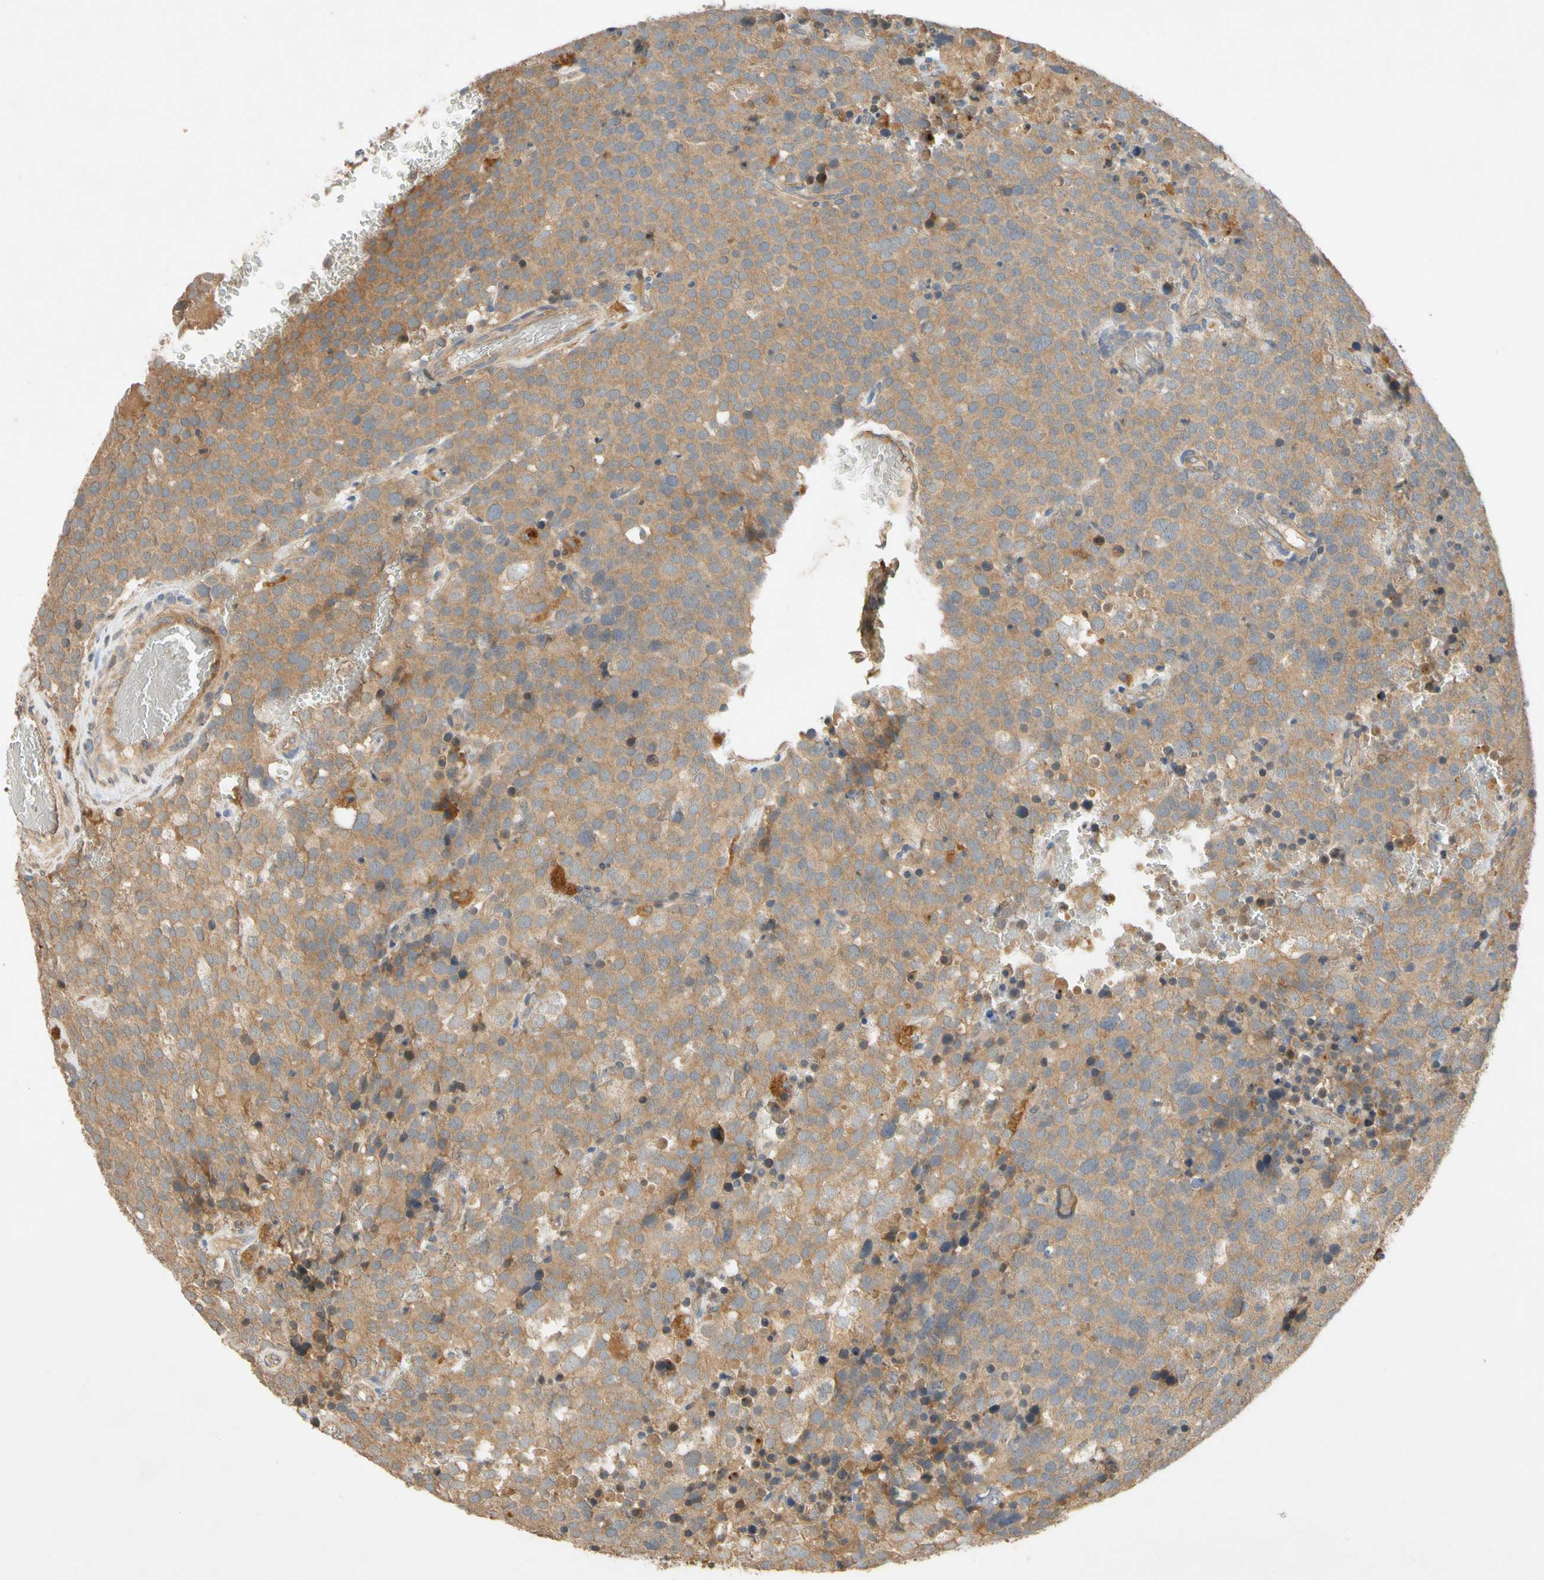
{"staining": {"intensity": "moderate", "quantity": ">75%", "location": "cytoplasmic/membranous"}, "tissue": "testis cancer", "cell_type": "Tumor cells", "image_type": "cancer", "snomed": [{"axis": "morphology", "description": "Seminoma, NOS"}, {"axis": "topography", "description": "Testis"}], "caption": "Protein staining by immunohistochemistry exhibits moderate cytoplasmic/membranous expression in about >75% of tumor cells in seminoma (testis). (Brightfield microscopy of DAB IHC at high magnification).", "gene": "USP46", "patient": {"sex": "male", "age": 71}}